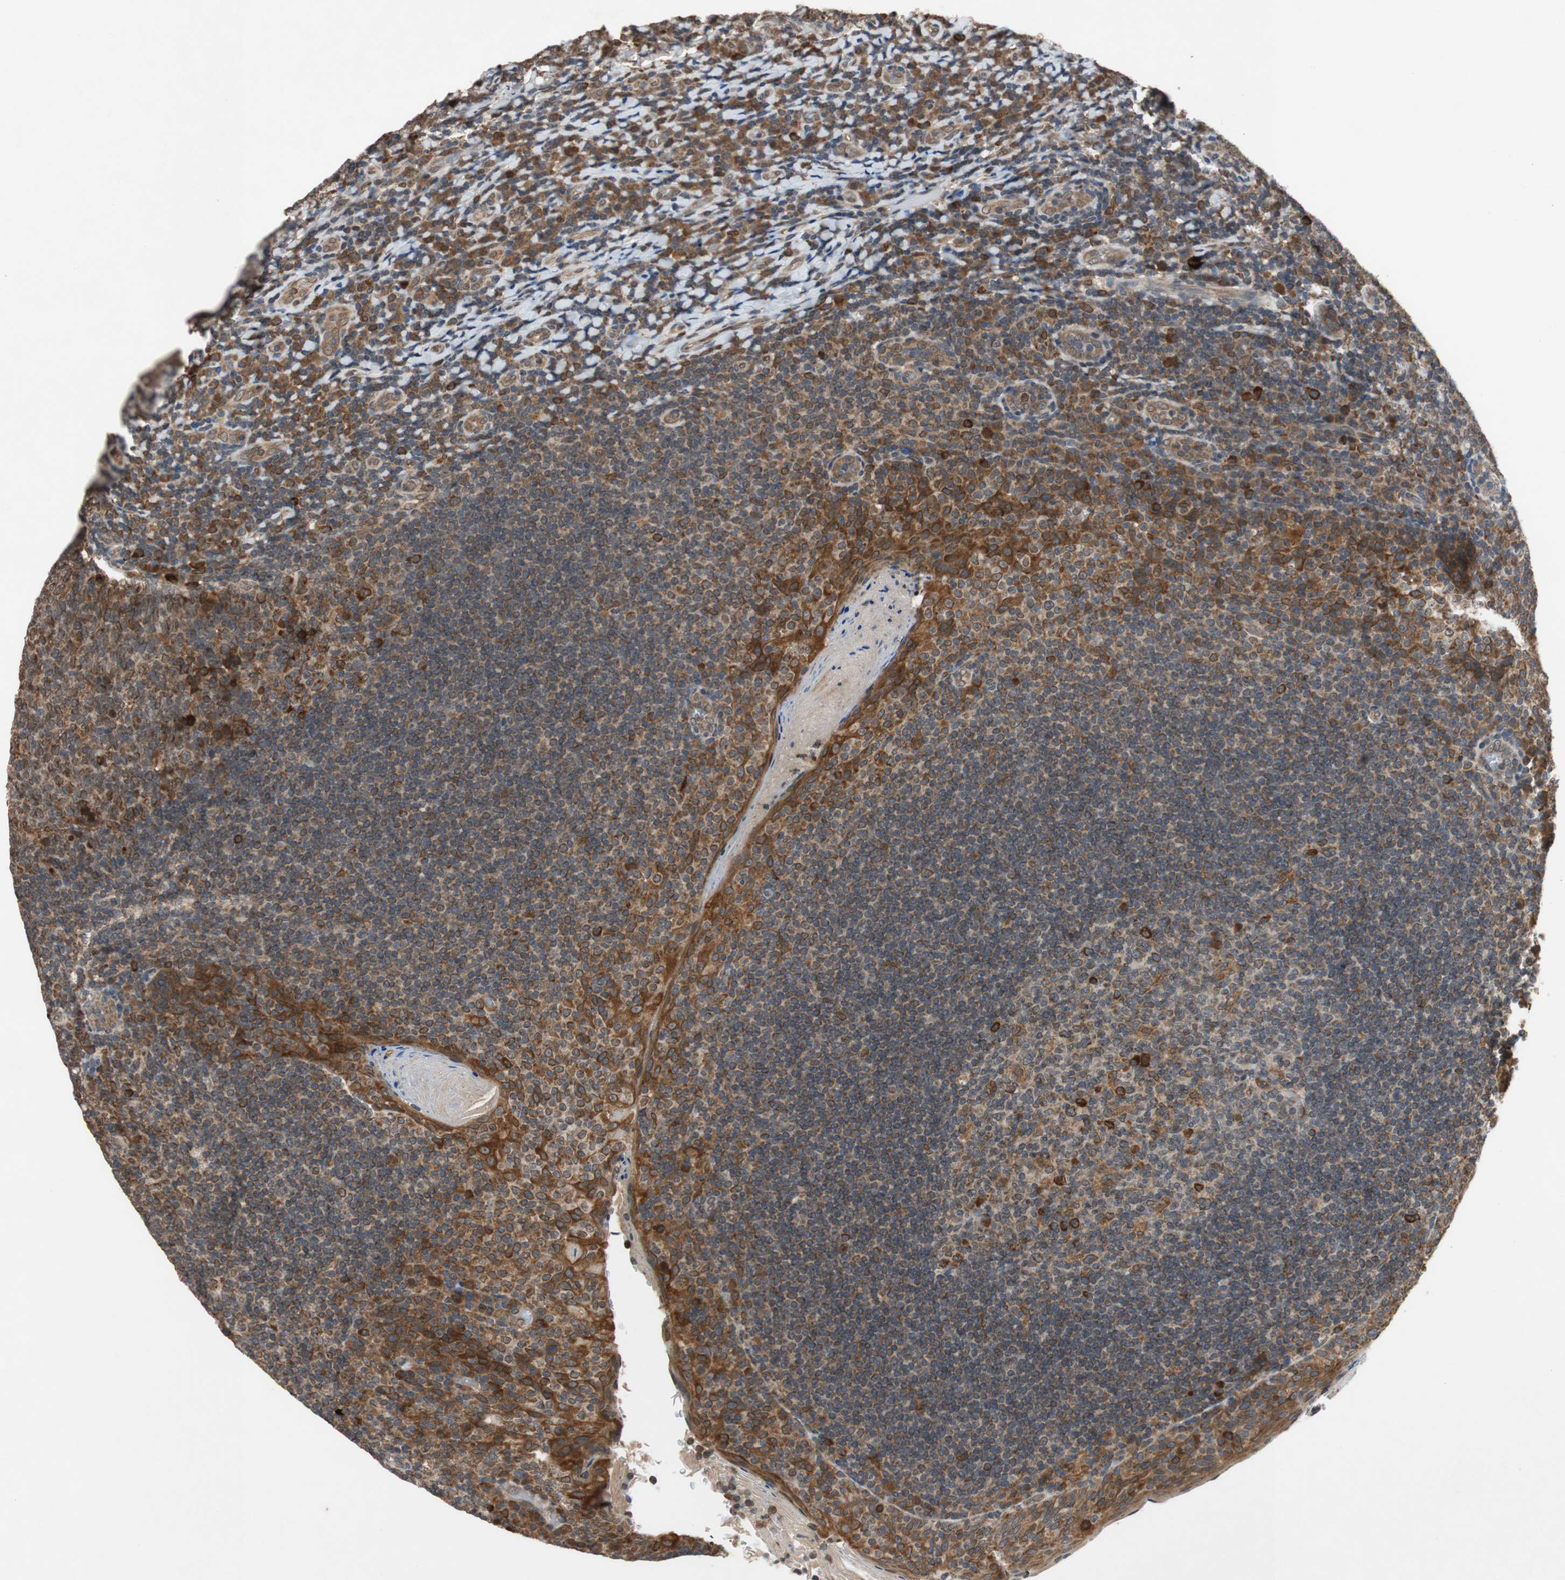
{"staining": {"intensity": "moderate", "quantity": "25%-75%", "location": "cytoplasmic/membranous"}, "tissue": "tonsil", "cell_type": "Germinal center cells", "image_type": "normal", "snomed": [{"axis": "morphology", "description": "Normal tissue, NOS"}, {"axis": "topography", "description": "Tonsil"}], "caption": "Immunohistochemistry (IHC) (DAB (3,3'-diaminobenzidine)) staining of unremarkable tonsil exhibits moderate cytoplasmic/membranous protein expression in about 25%-75% of germinal center cells. The protein of interest is shown in brown color, while the nuclei are stained blue.", "gene": "AUP1", "patient": {"sex": "male", "age": 17}}